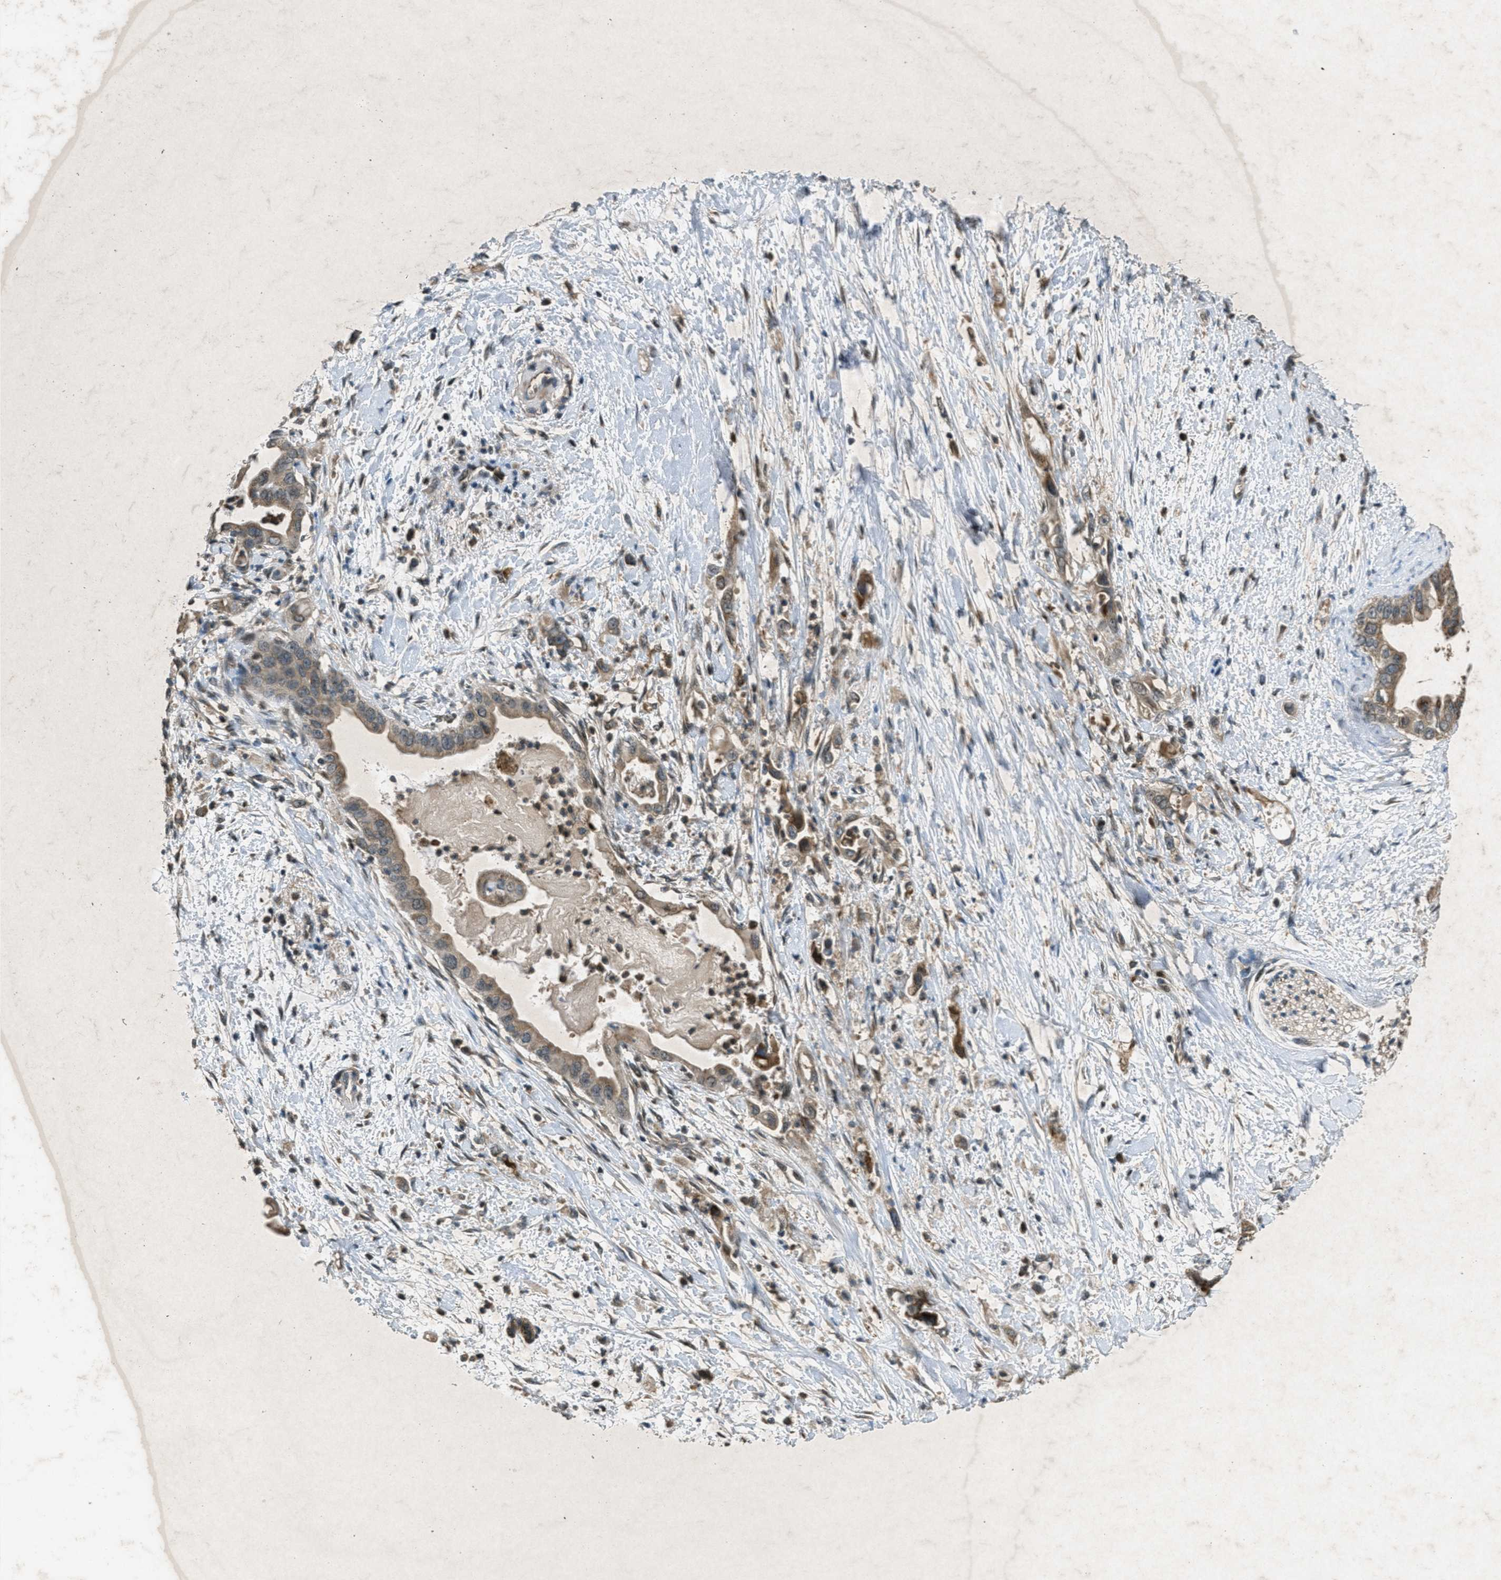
{"staining": {"intensity": "moderate", "quantity": ">75%", "location": "cytoplasmic/membranous"}, "tissue": "pancreatic cancer", "cell_type": "Tumor cells", "image_type": "cancer", "snomed": [{"axis": "morphology", "description": "Adenocarcinoma, NOS"}, {"axis": "topography", "description": "Pancreas"}], "caption": "A brown stain highlights moderate cytoplasmic/membranous positivity of a protein in human pancreatic cancer (adenocarcinoma) tumor cells.", "gene": "PPP1R15A", "patient": {"sex": "male", "age": 55}}